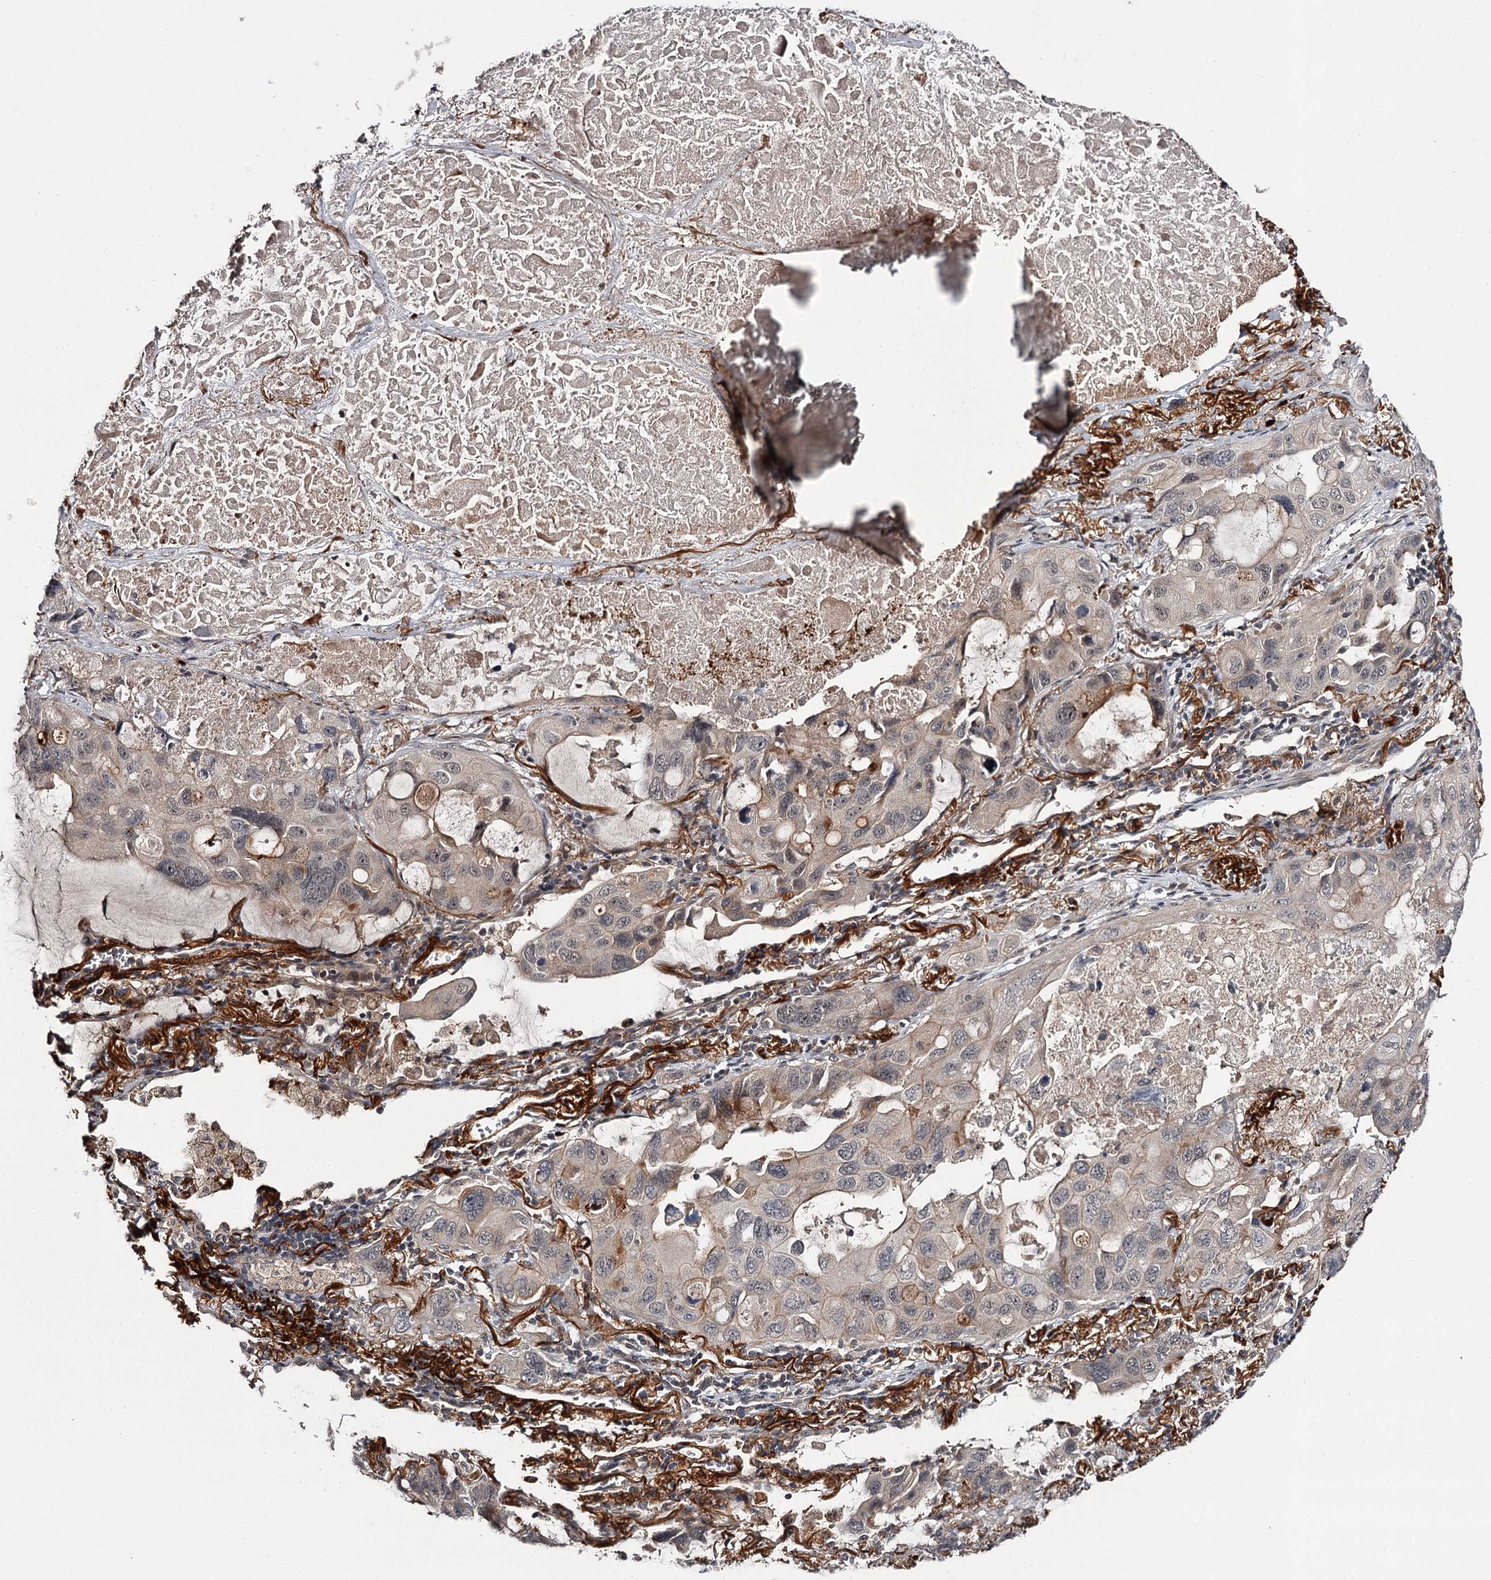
{"staining": {"intensity": "weak", "quantity": "<25%", "location": "cytoplasmic/membranous"}, "tissue": "lung cancer", "cell_type": "Tumor cells", "image_type": "cancer", "snomed": [{"axis": "morphology", "description": "Squamous cell carcinoma, NOS"}, {"axis": "topography", "description": "Lung"}], "caption": "A high-resolution photomicrograph shows immunohistochemistry staining of lung cancer, which shows no significant positivity in tumor cells.", "gene": "CWF19L2", "patient": {"sex": "female", "age": 73}}